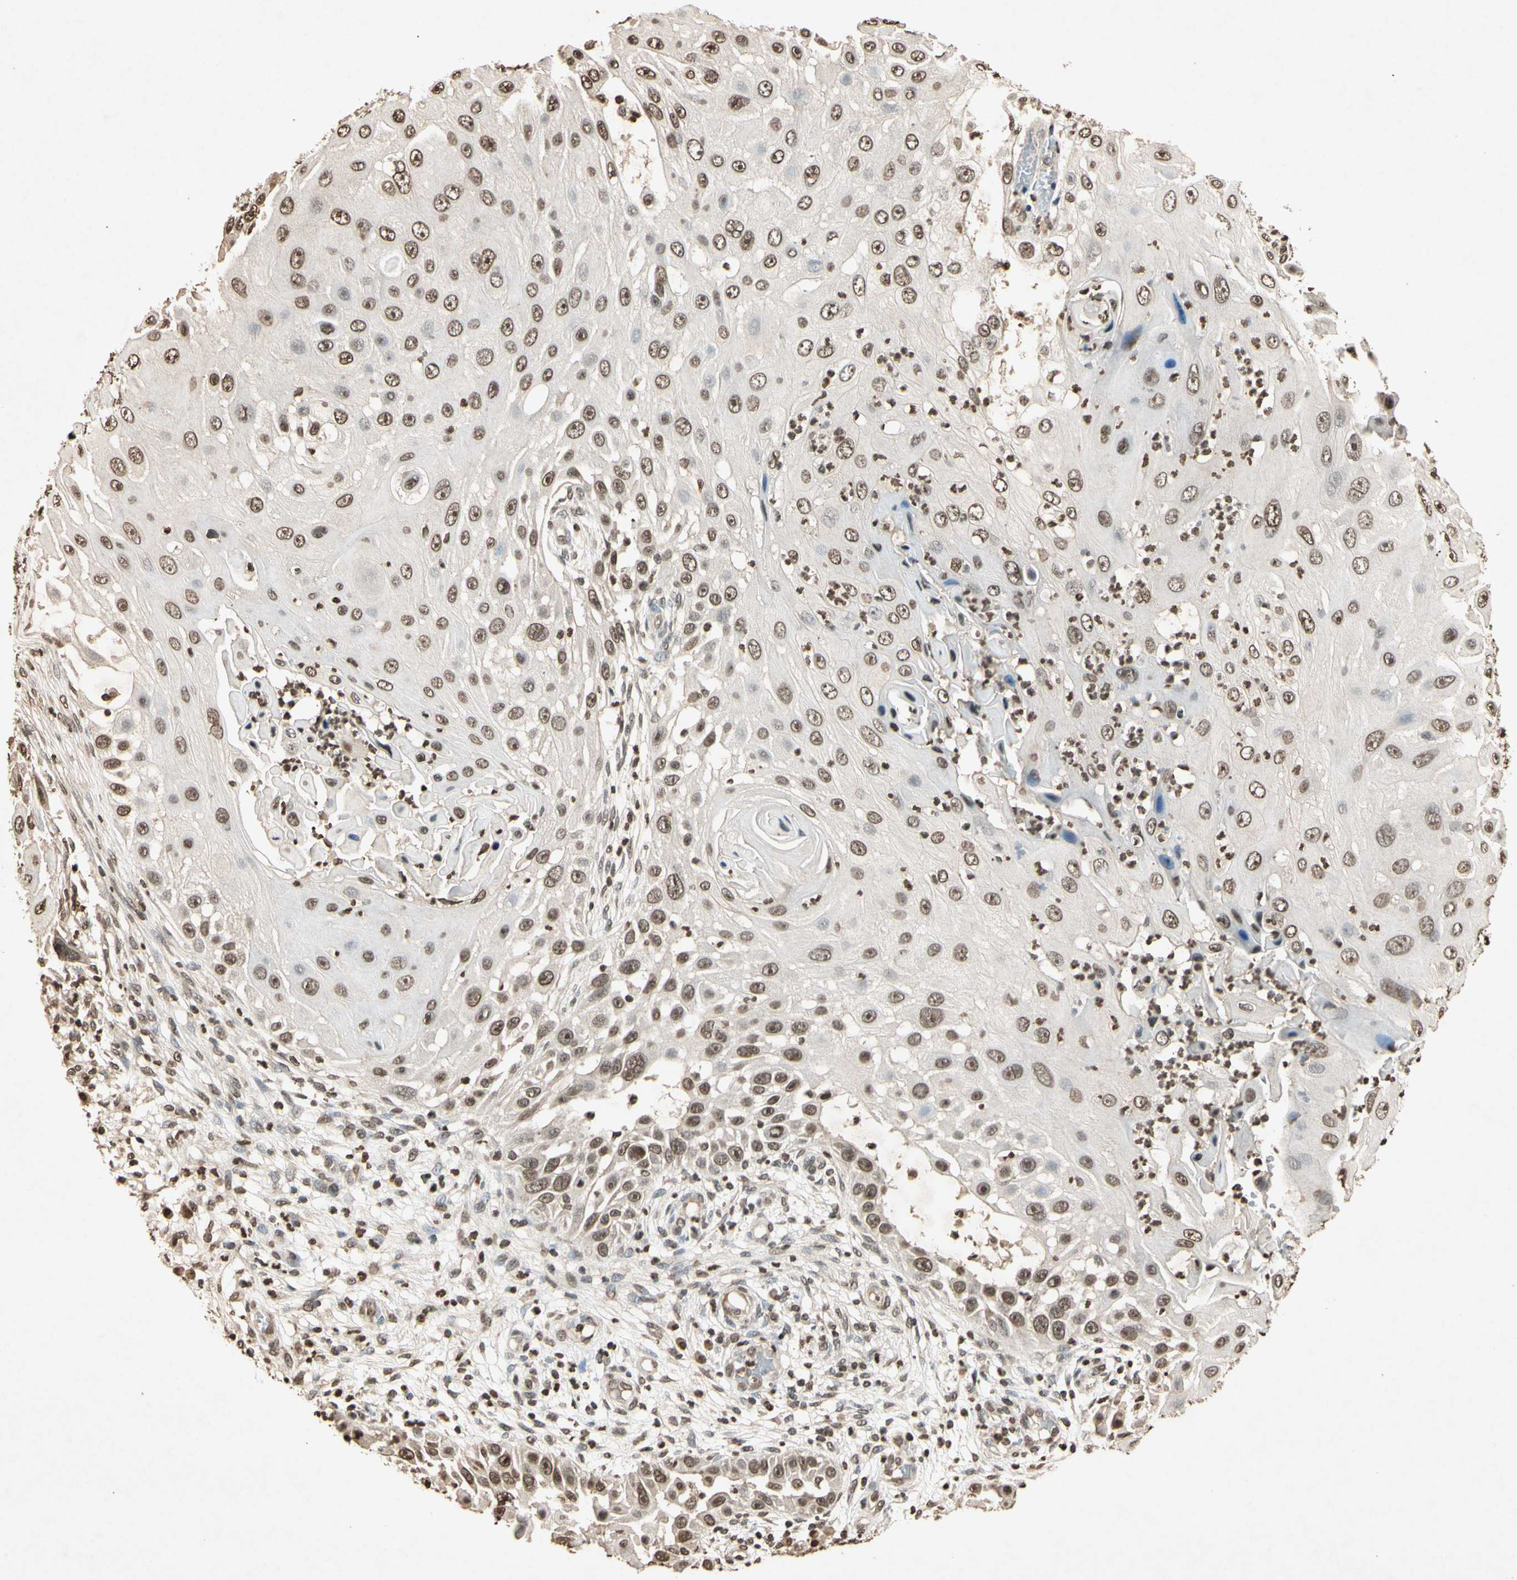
{"staining": {"intensity": "moderate", "quantity": "25%-75%", "location": "nuclear"}, "tissue": "skin cancer", "cell_type": "Tumor cells", "image_type": "cancer", "snomed": [{"axis": "morphology", "description": "Squamous cell carcinoma, NOS"}, {"axis": "topography", "description": "Skin"}], "caption": "Human skin cancer (squamous cell carcinoma) stained with a protein marker shows moderate staining in tumor cells.", "gene": "TOP1", "patient": {"sex": "female", "age": 44}}